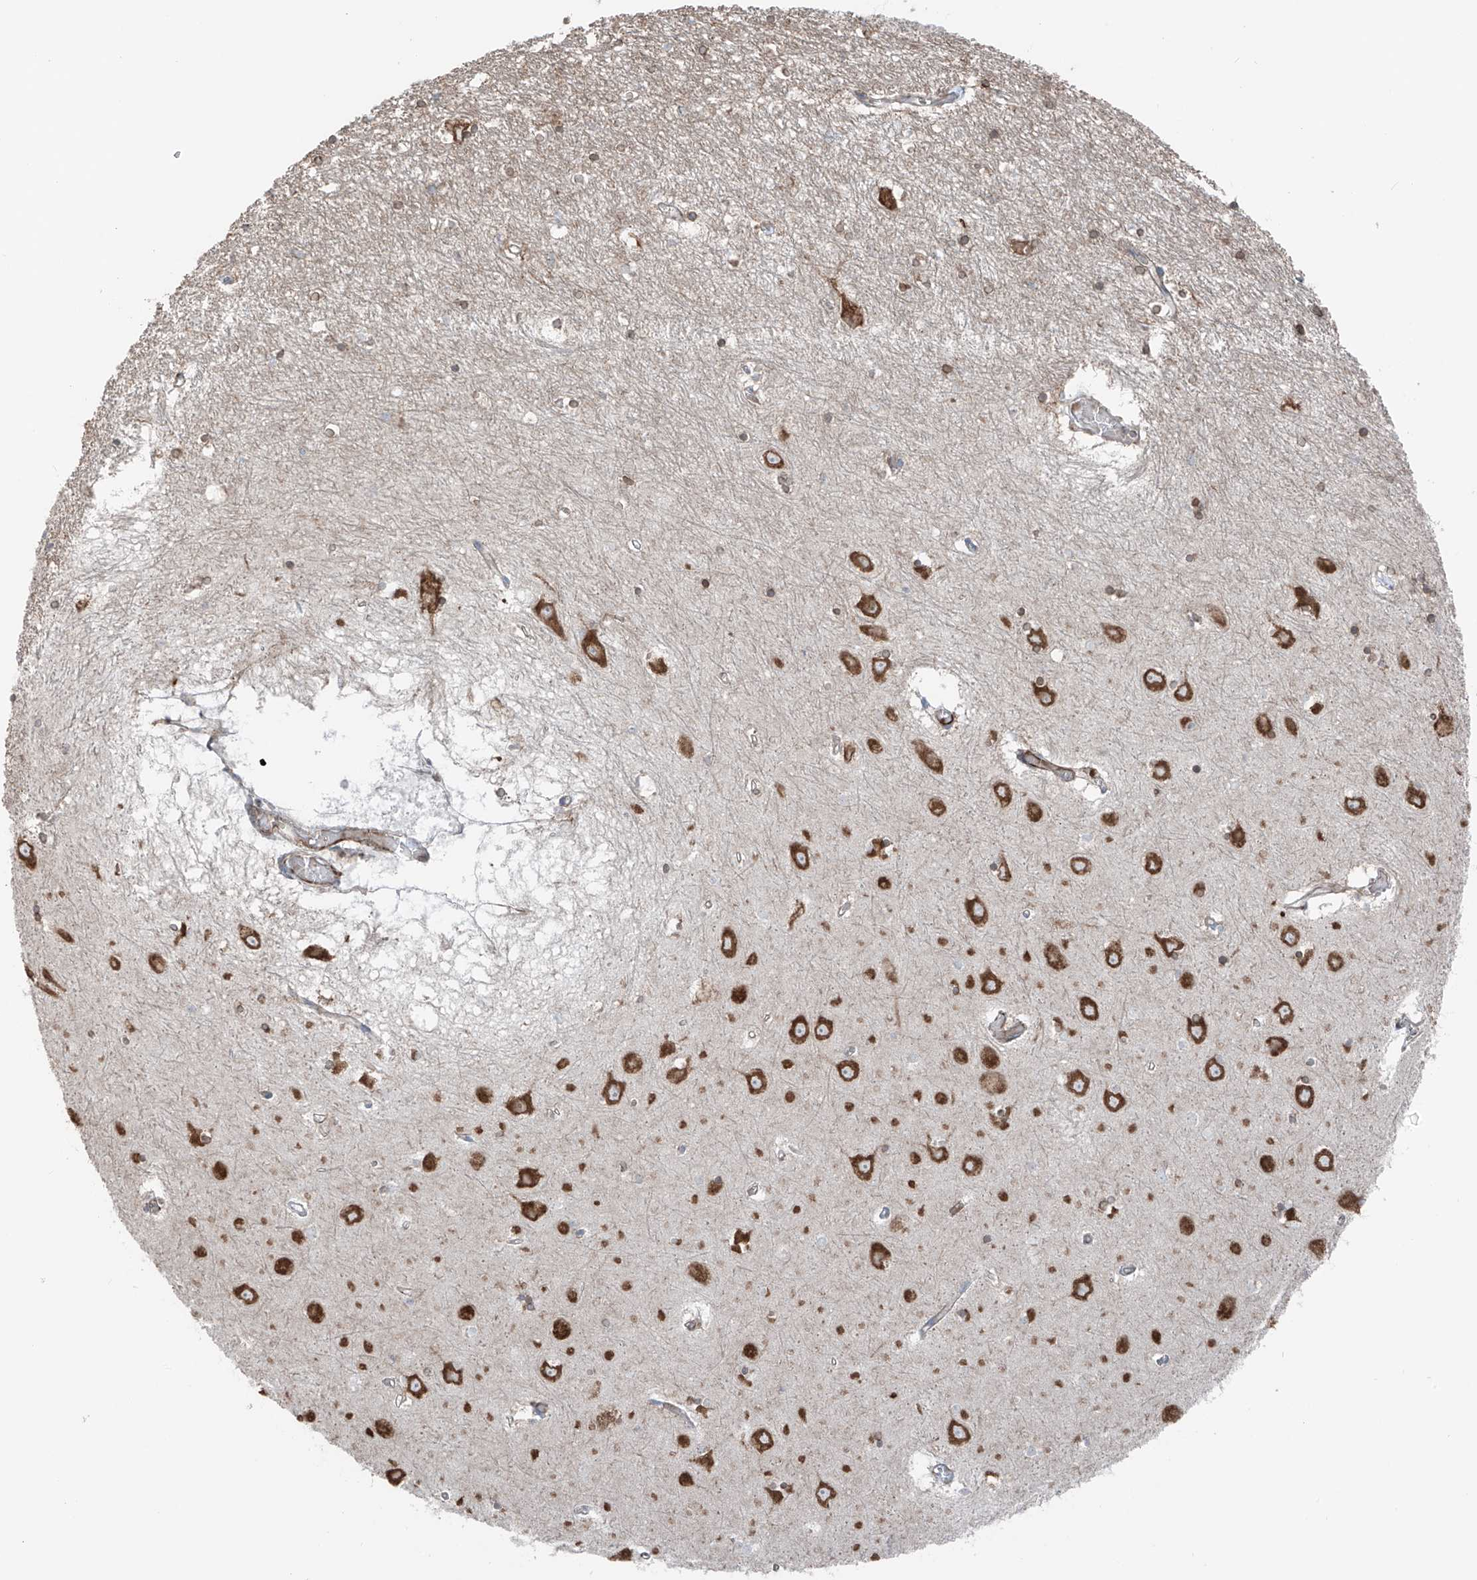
{"staining": {"intensity": "moderate", "quantity": "25%-75%", "location": "cytoplasmic/membranous"}, "tissue": "hippocampus", "cell_type": "Glial cells", "image_type": "normal", "snomed": [{"axis": "morphology", "description": "Normal tissue, NOS"}, {"axis": "topography", "description": "Hippocampus"}], "caption": "Hippocampus stained with immunohistochemistry reveals moderate cytoplasmic/membranous staining in approximately 25%-75% of glial cells.", "gene": "ERLEC1", "patient": {"sex": "male", "age": 70}}